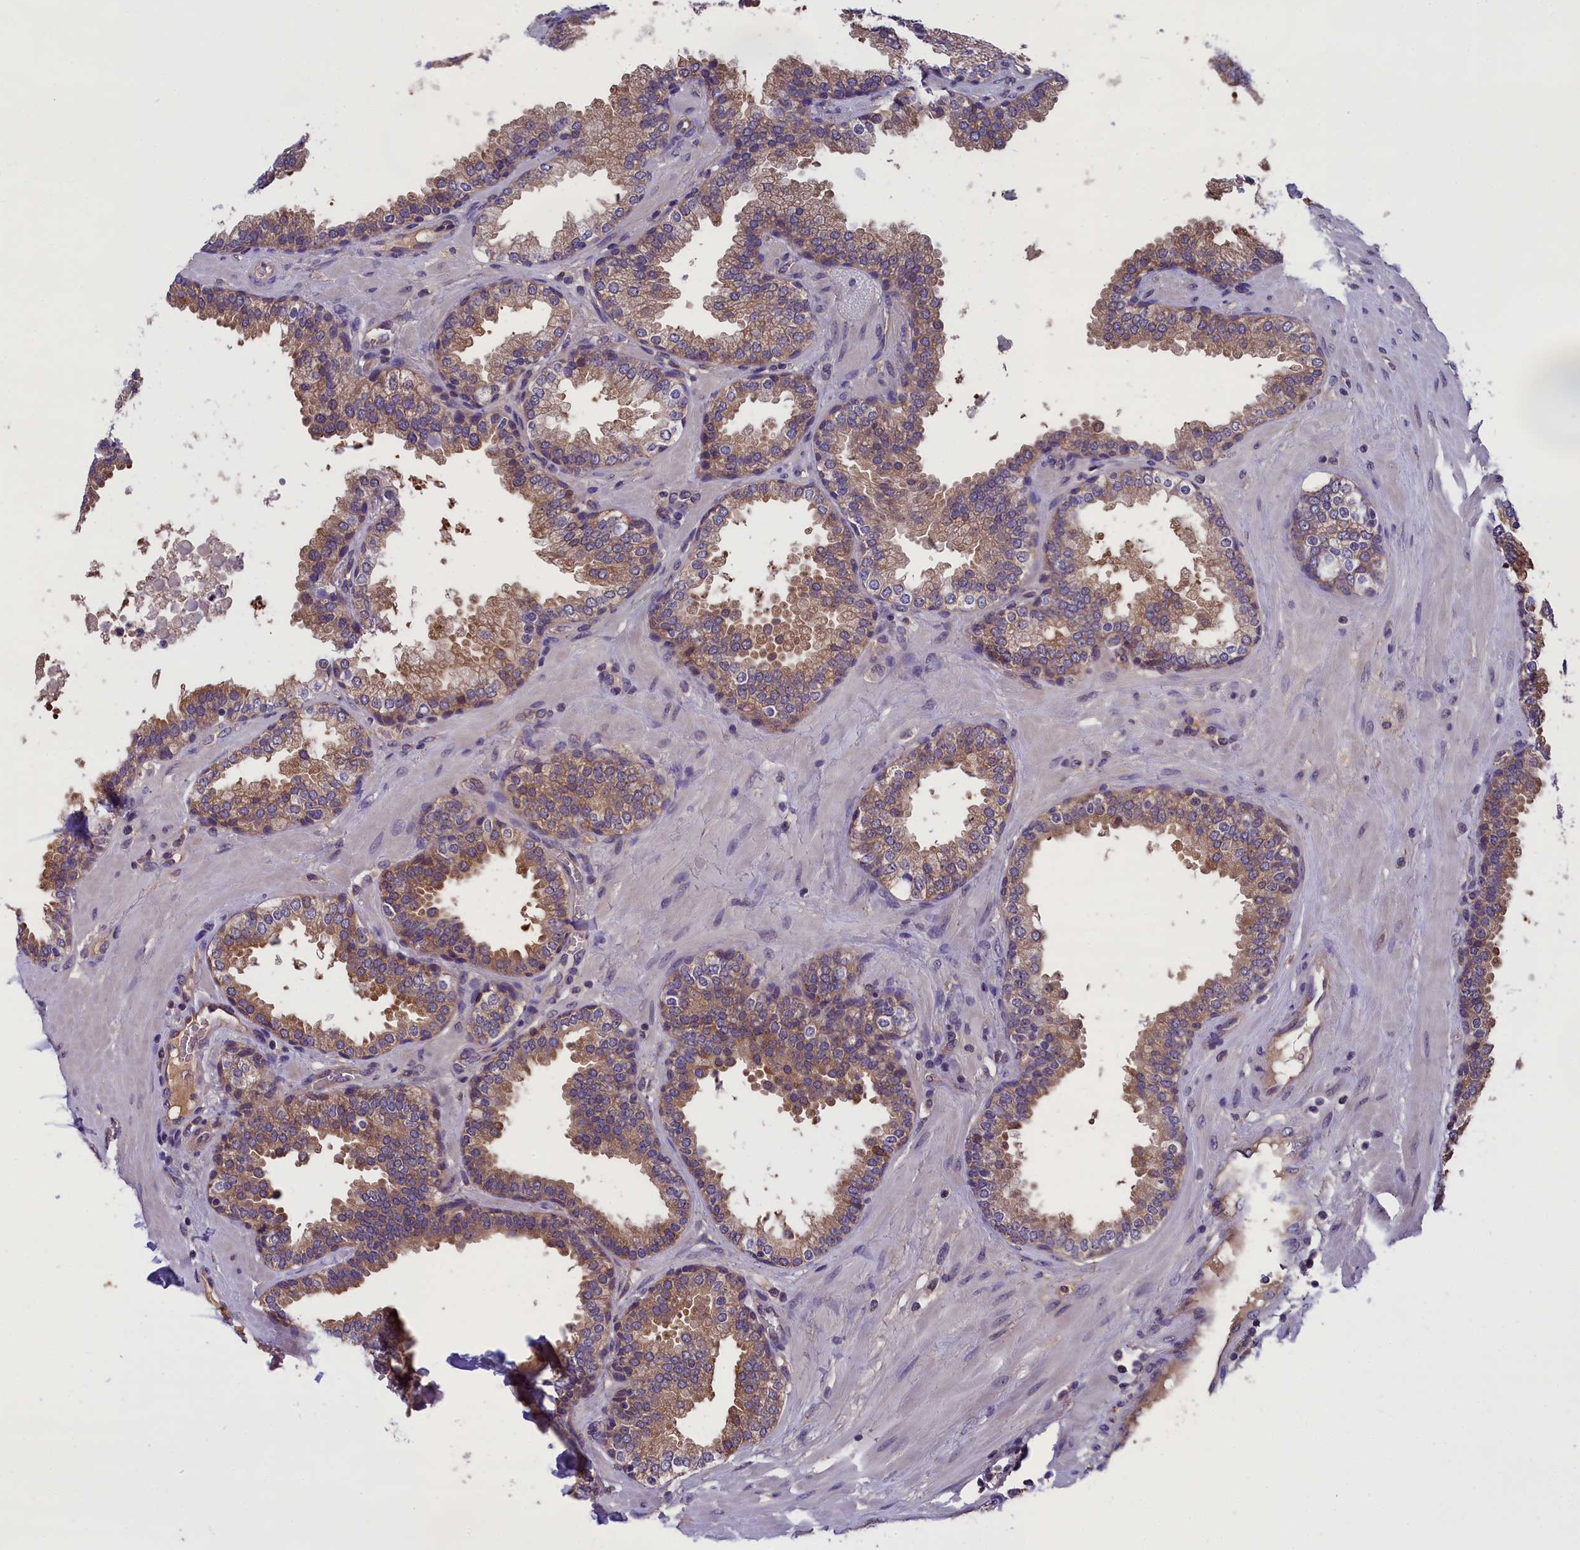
{"staining": {"intensity": "moderate", "quantity": "25%-75%", "location": "cytoplasmic/membranous"}, "tissue": "prostate", "cell_type": "Glandular cells", "image_type": "normal", "snomed": [{"axis": "morphology", "description": "Normal tissue, NOS"}, {"axis": "topography", "description": "Prostate"}], "caption": "DAB (3,3'-diaminobenzidine) immunohistochemical staining of normal human prostate shows moderate cytoplasmic/membranous protein positivity in approximately 25%-75% of glandular cells.", "gene": "ABCC8", "patient": {"sex": "male", "age": 51}}